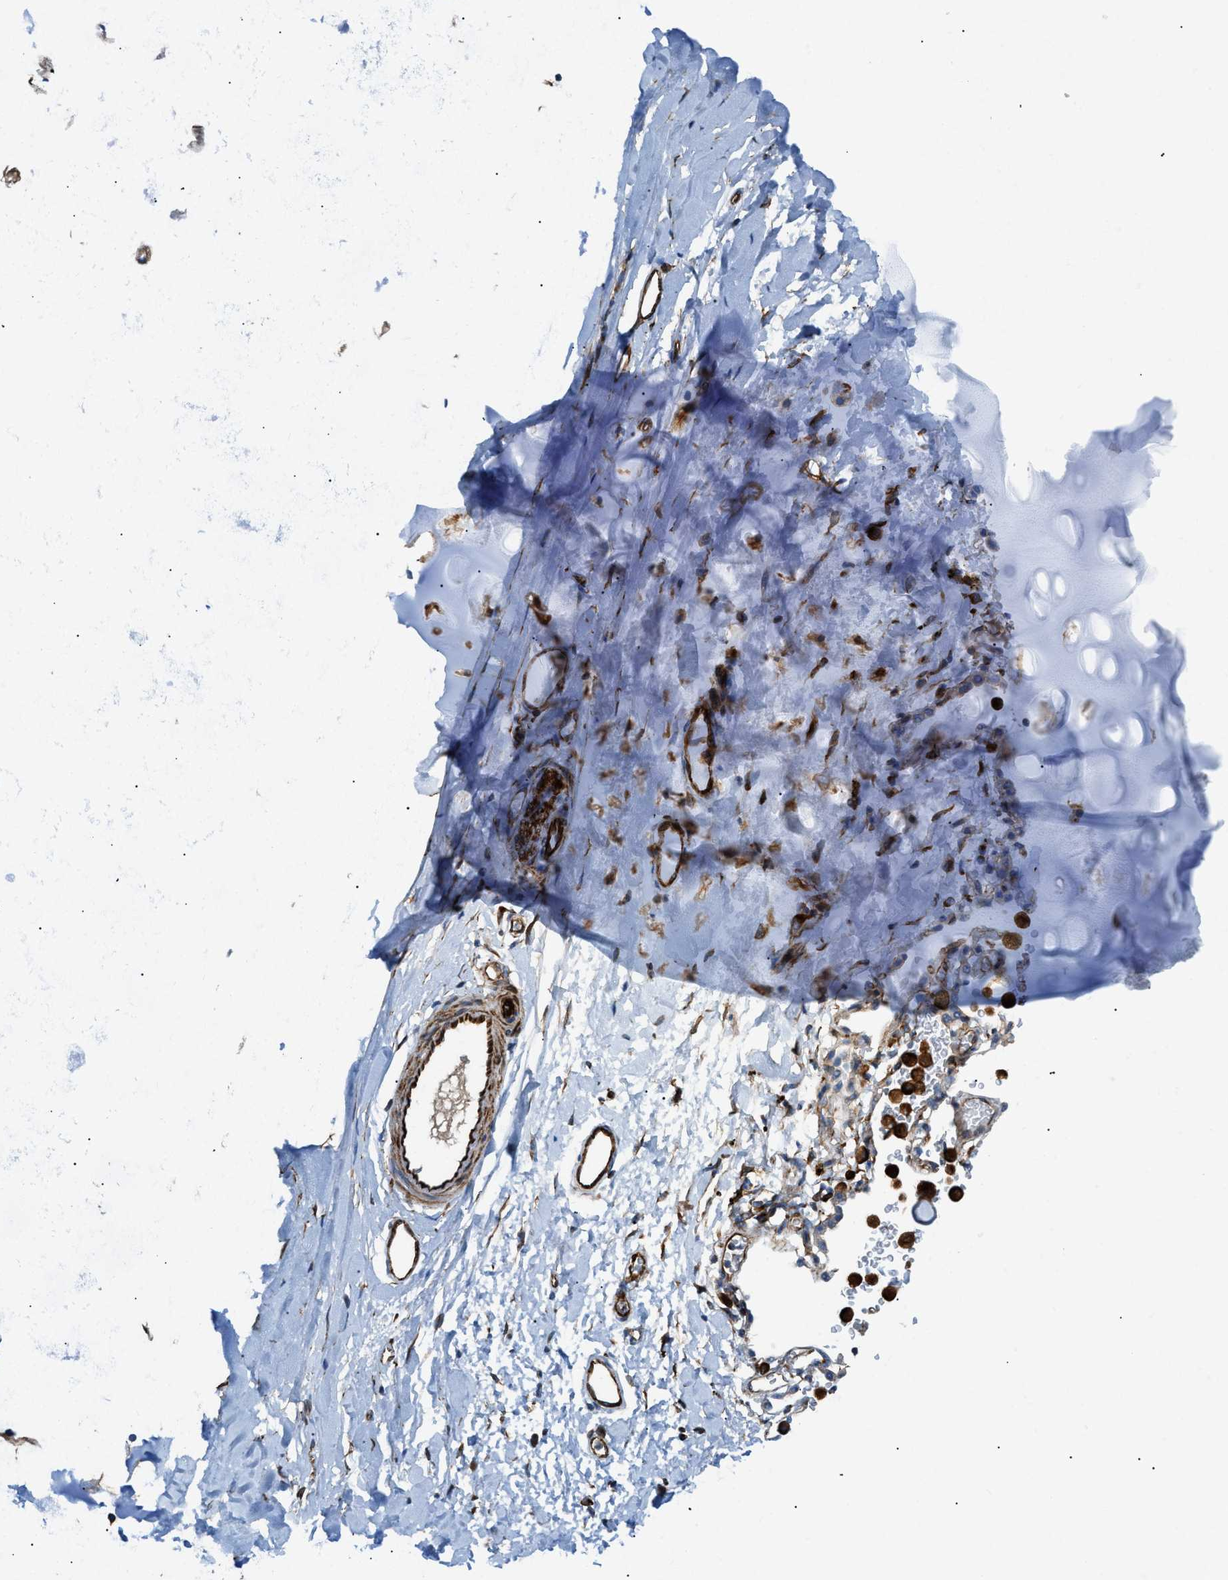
{"staining": {"intensity": "strong", "quantity": "25%-75%", "location": "cytoplasmic/membranous"}, "tissue": "adipose tissue", "cell_type": "Adipocytes", "image_type": "normal", "snomed": [{"axis": "morphology", "description": "Normal tissue, NOS"}, {"axis": "topography", "description": "Cartilage tissue"}, {"axis": "topography", "description": "Bronchus"}], "caption": "Immunohistochemical staining of benign human adipose tissue exhibits strong cytoplasmic/membranous protein expression in approximately 25%-75% of adipocytes. (IHC, brightfield microscopy, high magnification).", "gene": "CABP7", "patient": {"sex": "female", "age": 53}}